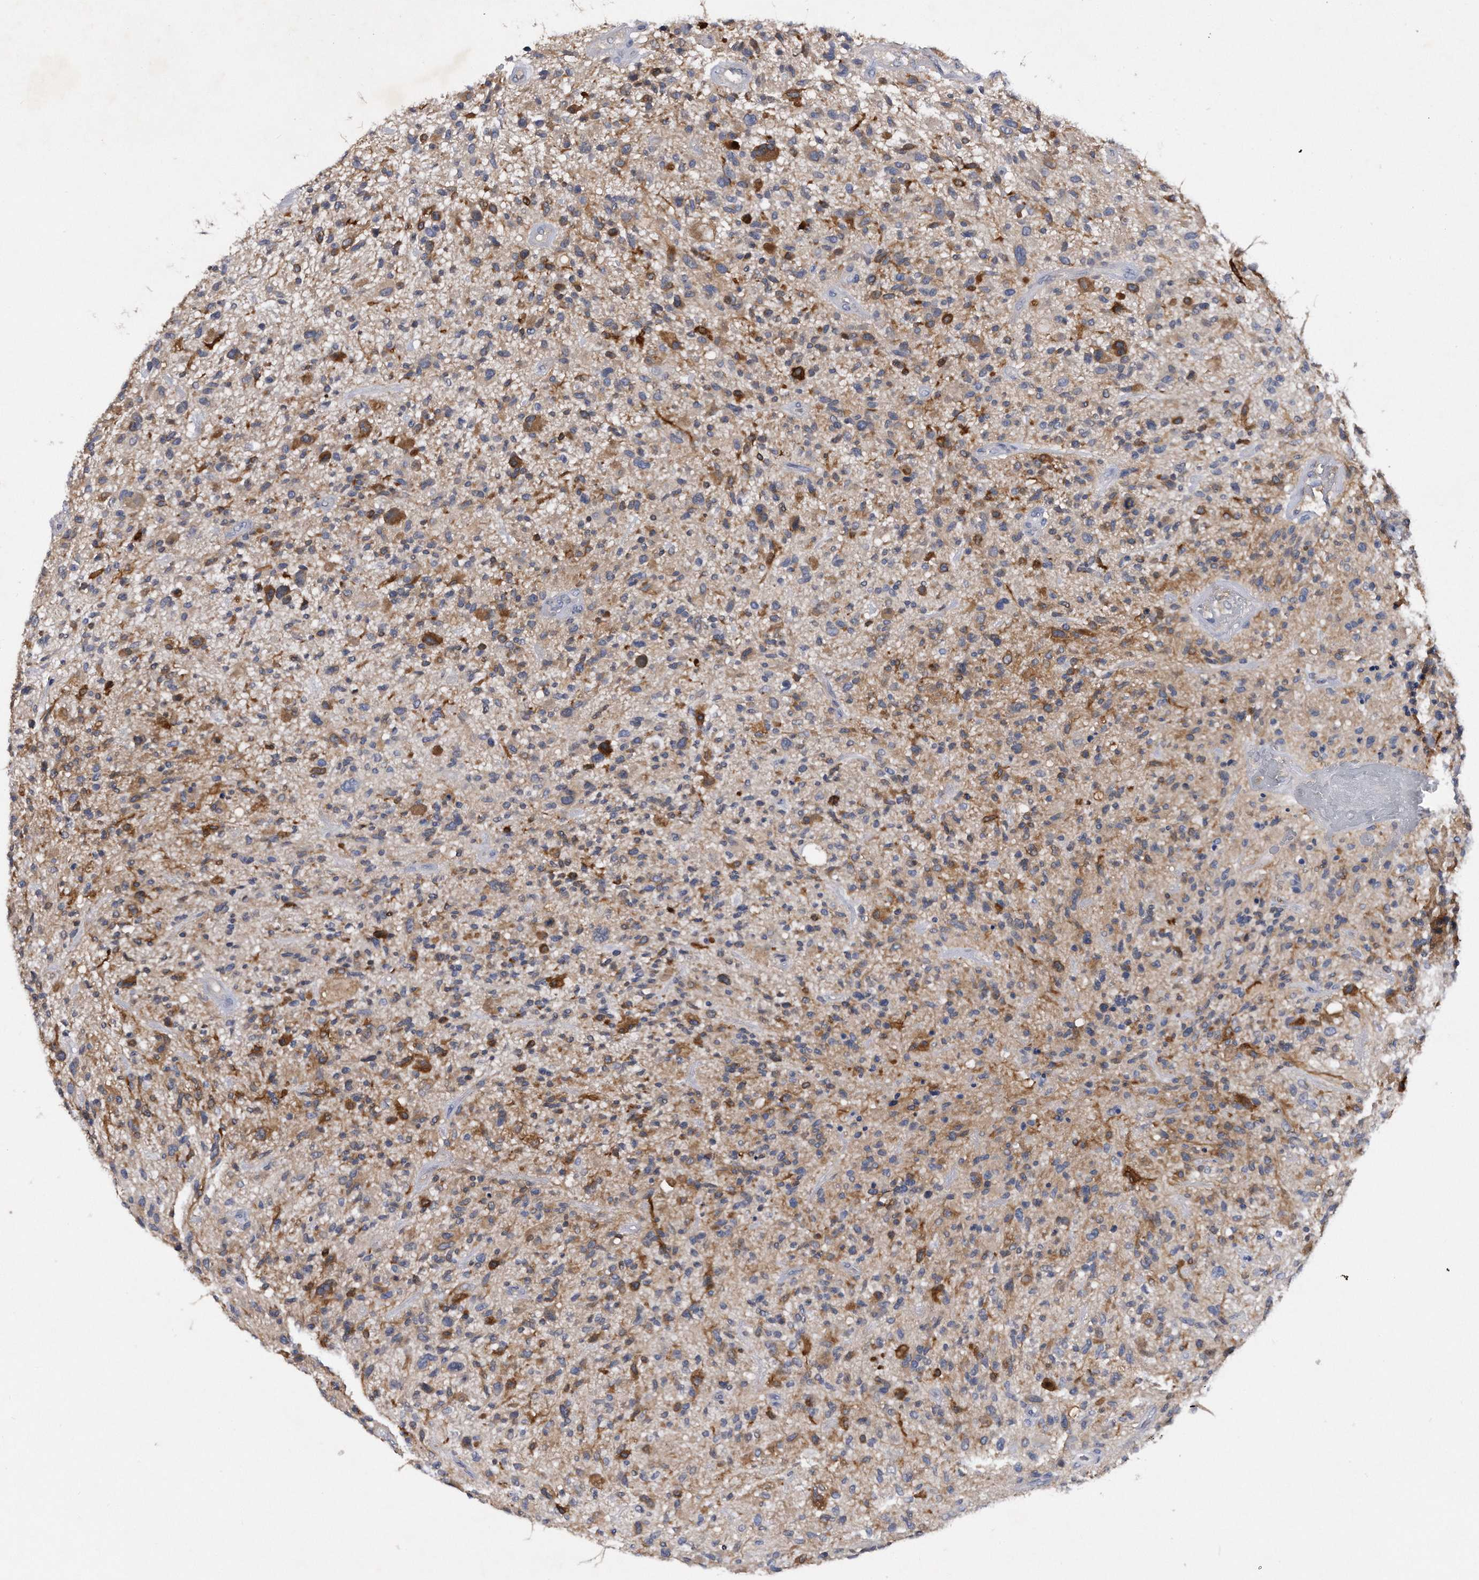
{"staining": {"intensity": "moderate", "quantity": ">75%", "location": "cytoplasmic/membranous"}, "tissue": "glioma", "cell_type": "Tumor cells", "image_type": "cancer", "snomed": [{"axis": "morphology", "description": "Glioma, malignant, High grade"}, {"axis": "topography", "description": "Brain"}], "caption": "Immunohistochemistry of glioma displays medium levels of moderate cytoplasmic/membranous positivity in approximately >75% of tumor cells.", "gene": "ASNS", "patient": {"sex": "male", "age": 47}}